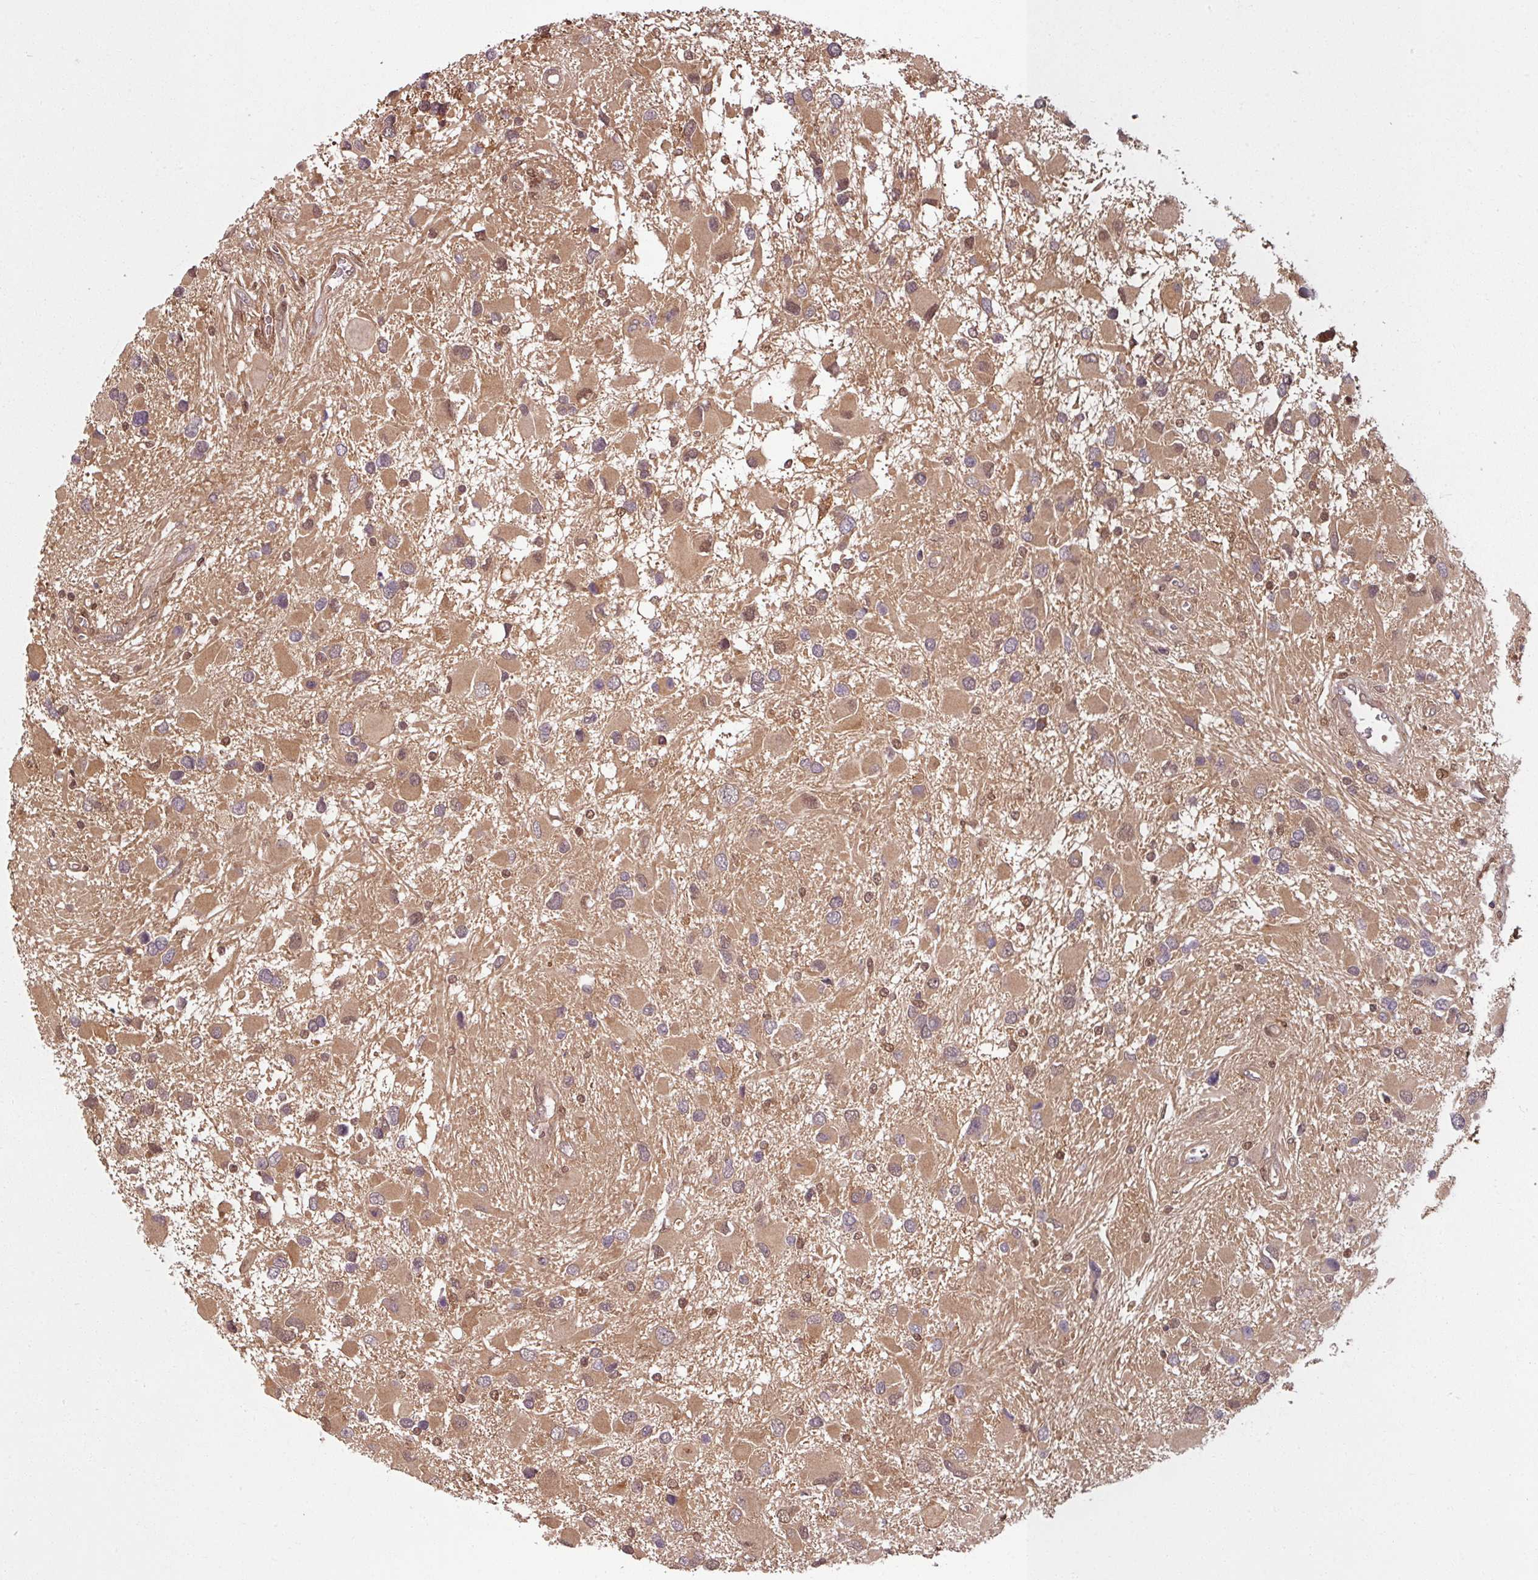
{"staining": {"intensity": "moderate", "quantity": ">75%", "location": "cytoplasmic/membranous,nuclear"}, "tissue": "glioma", "cell_type": "Tumor cells", "image_type": "cancer", "snomed": [{"axis": "morphology", "description": "Glioma, malignant, High grade"}, {"axis": "topography", "description": "Brain"}], "caption": "Immunohistochemistry (IHC) micrograph of neoplastic tissue: high-grade glioma (malignant) stained using immunohistochemistry displays medium levels of moderate protein expression localized specifically in the cytoplasmic/membranous and nuclear of tumor cells, appearing as a cytoplasmic/membranous and nuclear brown color.", "gene": "KCTD11", "patient": {"sex": "male", "age": 53}}